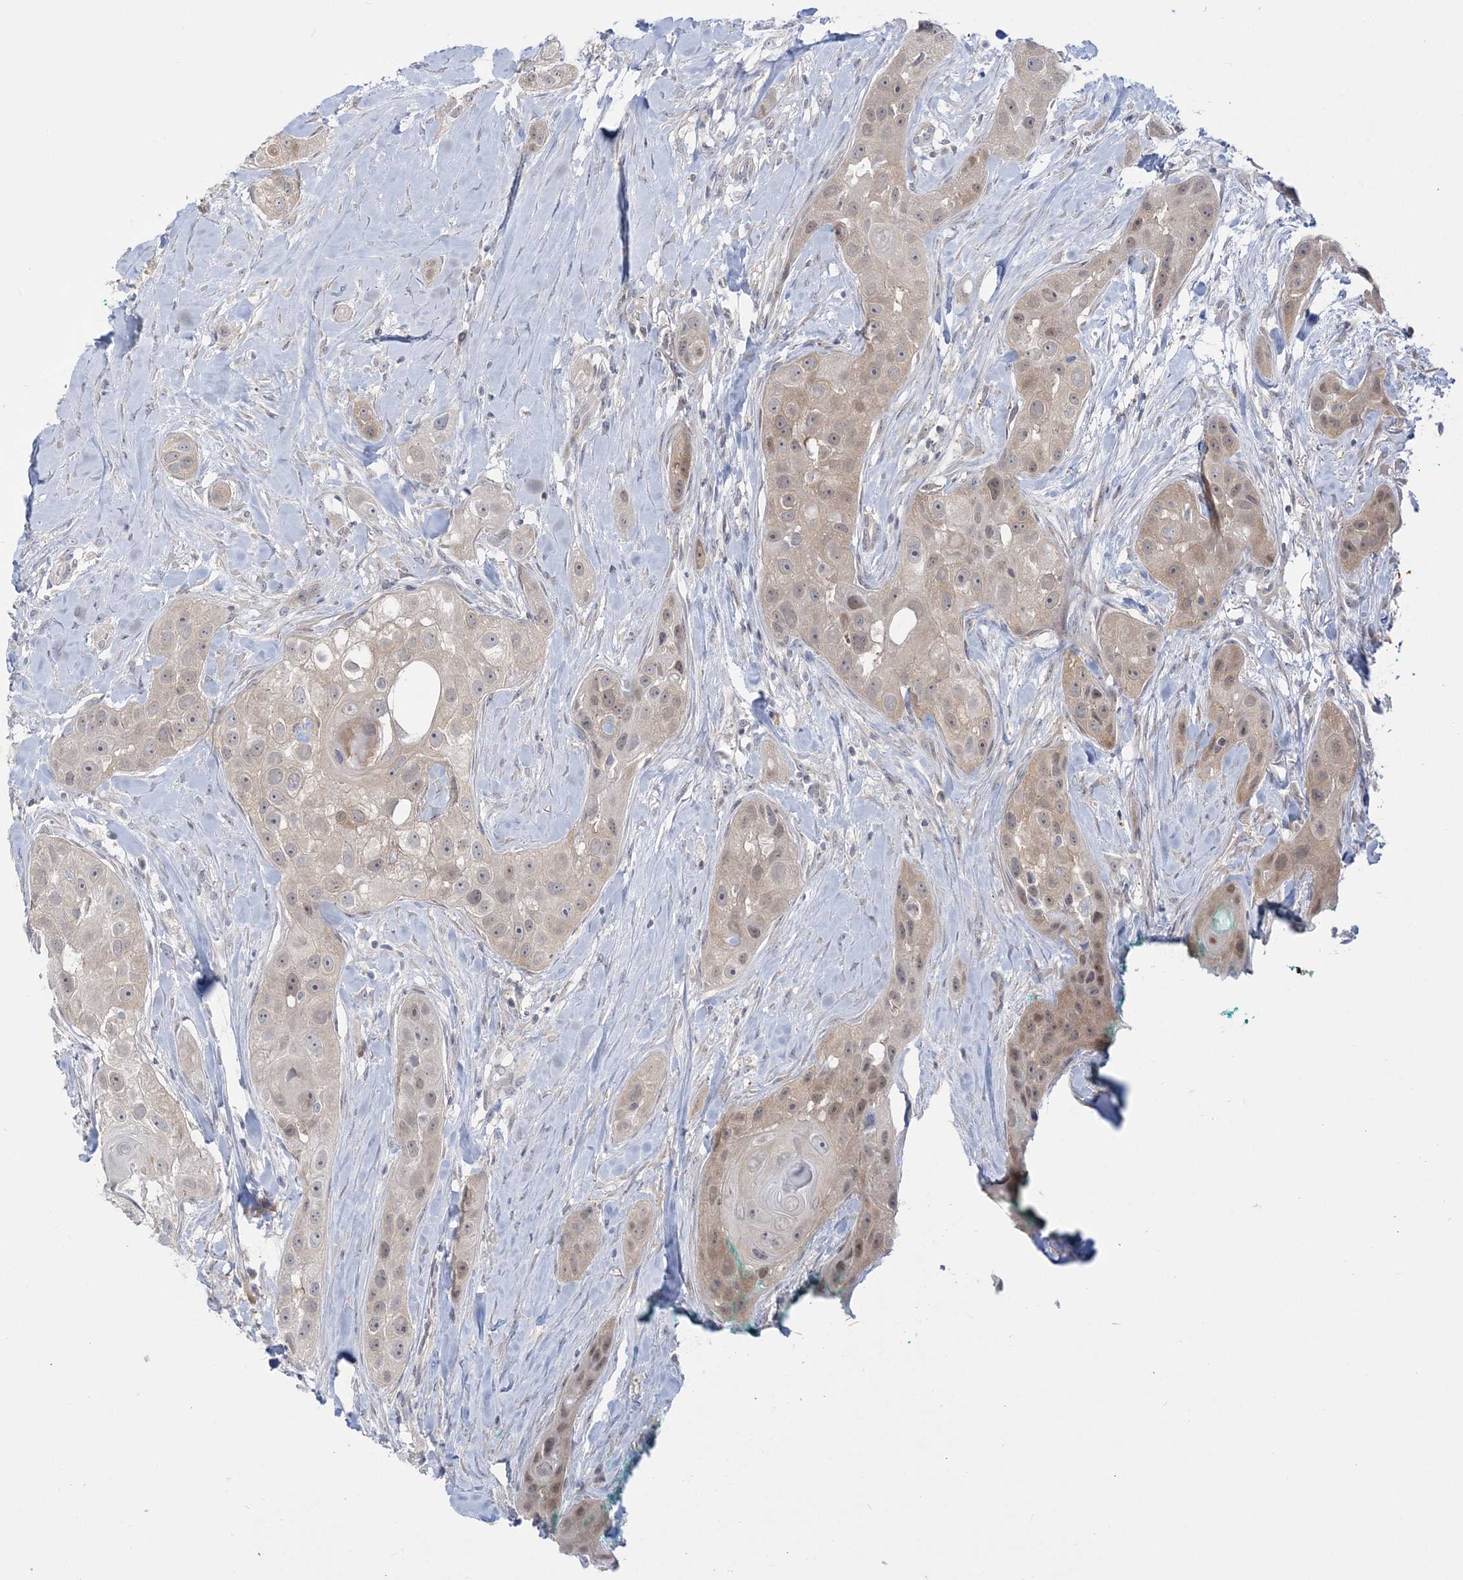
{"staining": {"intensity": "weak", "quantity": "25%-75%", "location": "nuclear"}, "tissue": "head and neck cancer", "cell_type": "Tumor cells", "image_type": "cancer", "snomed": [{"axis": "morphology", "description": "Normal tissue, NOS"}, {"axis": "morphology", "description": "Squamous cell carcinoma, NOS"}, {"axis": "topography", "description": "Skeletal muscle"}, {"axis": "topography", "description": "Head-Neck"}], "caption": "A high-resolution image shows IHC staining of head and neck squamous cell carcinoma, which displays weak nuclear expression in about 25%-75% of tumor cells.", "gene": "THADA", "patient": {"sex": "male", "age": 51}}